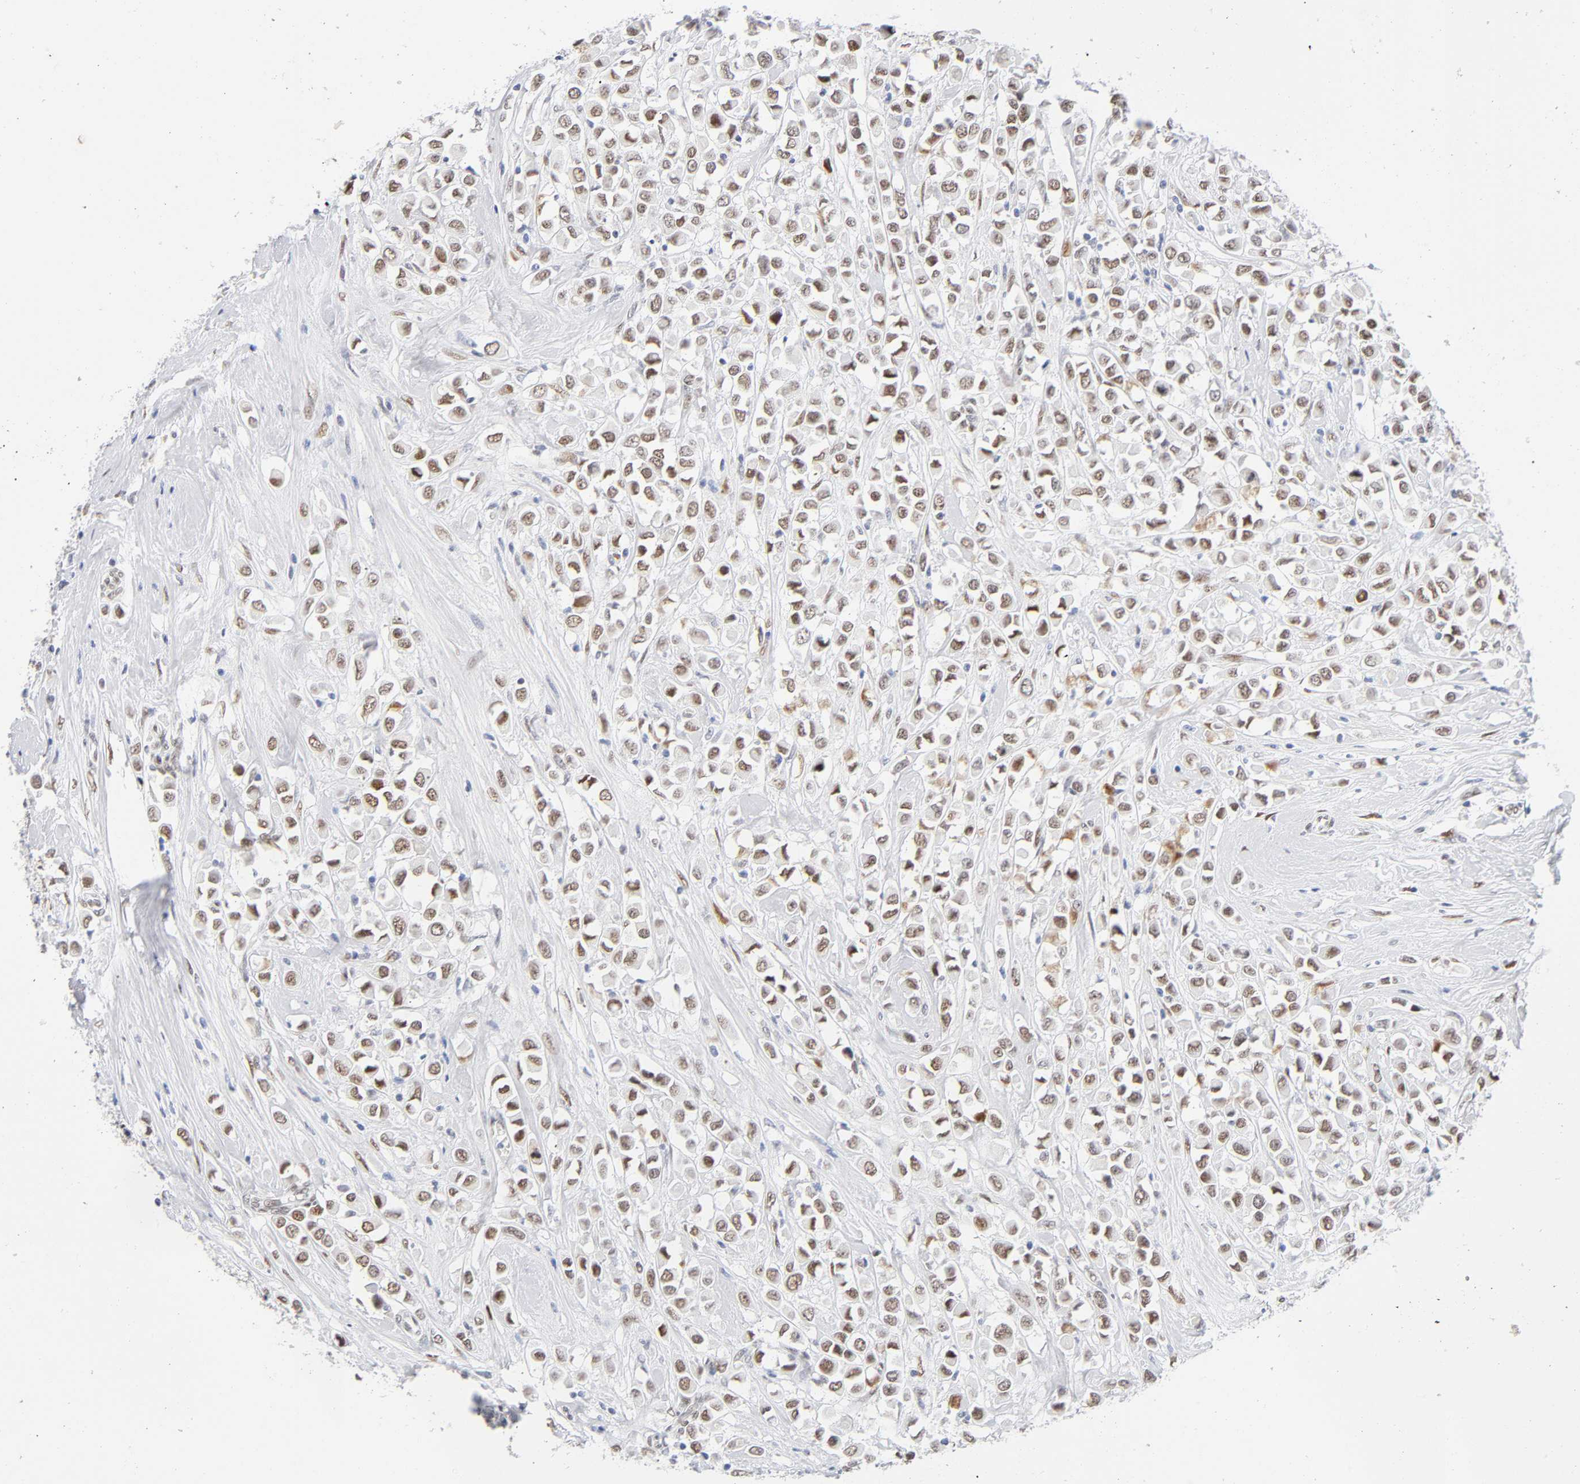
{"staining": {"intensity": "weak", "quantity": ">75%", "location": "nuclear"}, "tissue": "breast cancer", "cell_type": "Tumor cells", "image_type": "cancer", "snomed": [{"axis": "morphology", "description": "Duct carcinoma"}, {"axis": "topography", "description": "Breast"}], "caption": "Human breast cancer (infiltrating ductal carcinoma) stained with a protein marker demonstrates weak staining in tumor cells.", "gene": "NFIC", "patient": {"sex": "female", "age": 61}}